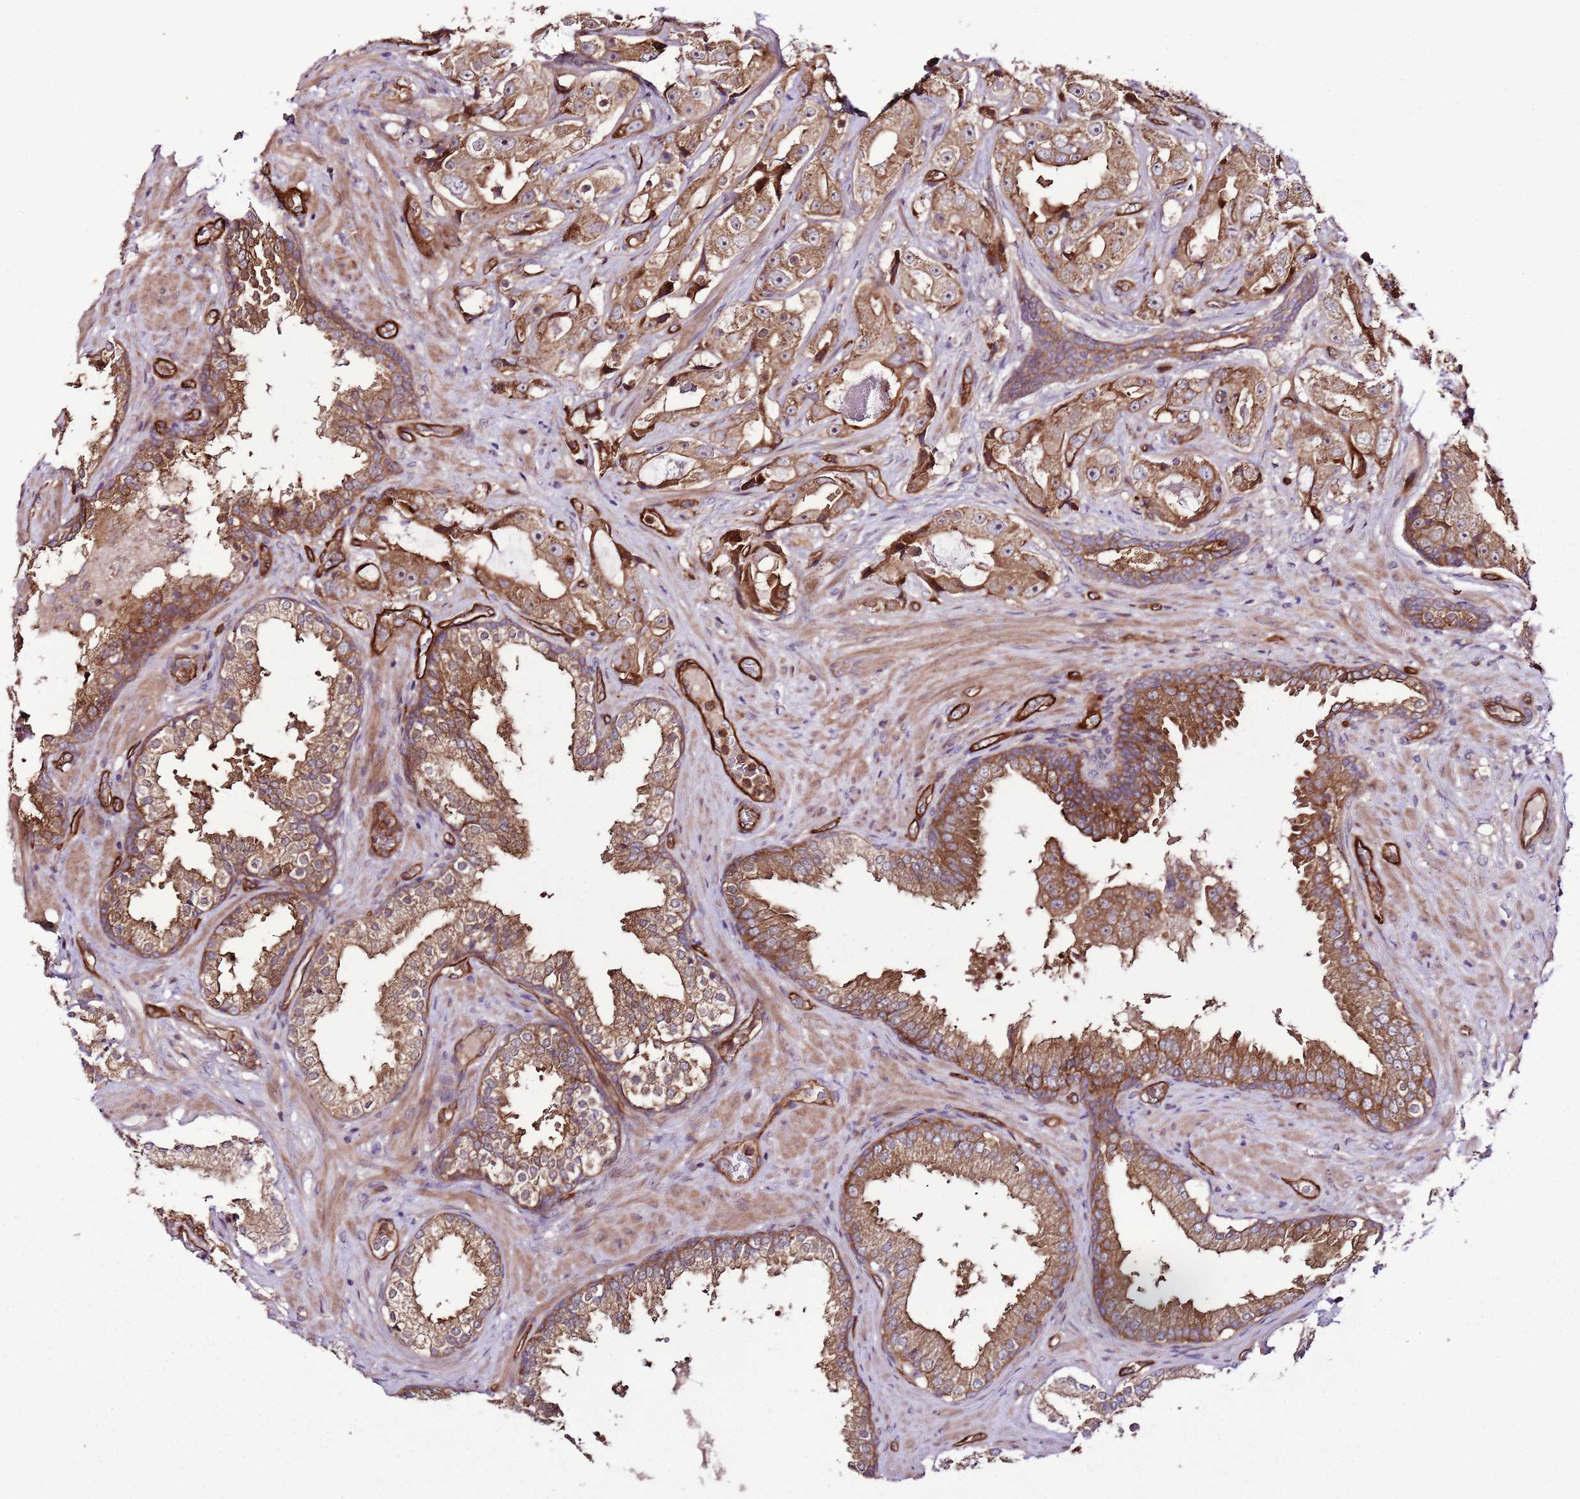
{"staining": {"intensity": "moderate", "quantity": ">75%", "location": "cytoplasmic/membranous"}, "tissue": "prostate cancer", "cell_type": "Tumor cells", "image_type": "cancer", "snomed": [{"axis": "morphology", "description": "Adenocarcinoma, High grade"}, {"axis": "topography", "description": "Prostate"}], "caption": "This photomicrograph shows prostate cancer stained with immunohistochemistry (IHC) to label a protein in brown. The cytoplasmic/membranous of tumor cells show moderate positivity for the protein. Nuclei are counter-stained blue.", "gene": "ZNF827", "patient": {"sex": "male", "age": 73}}